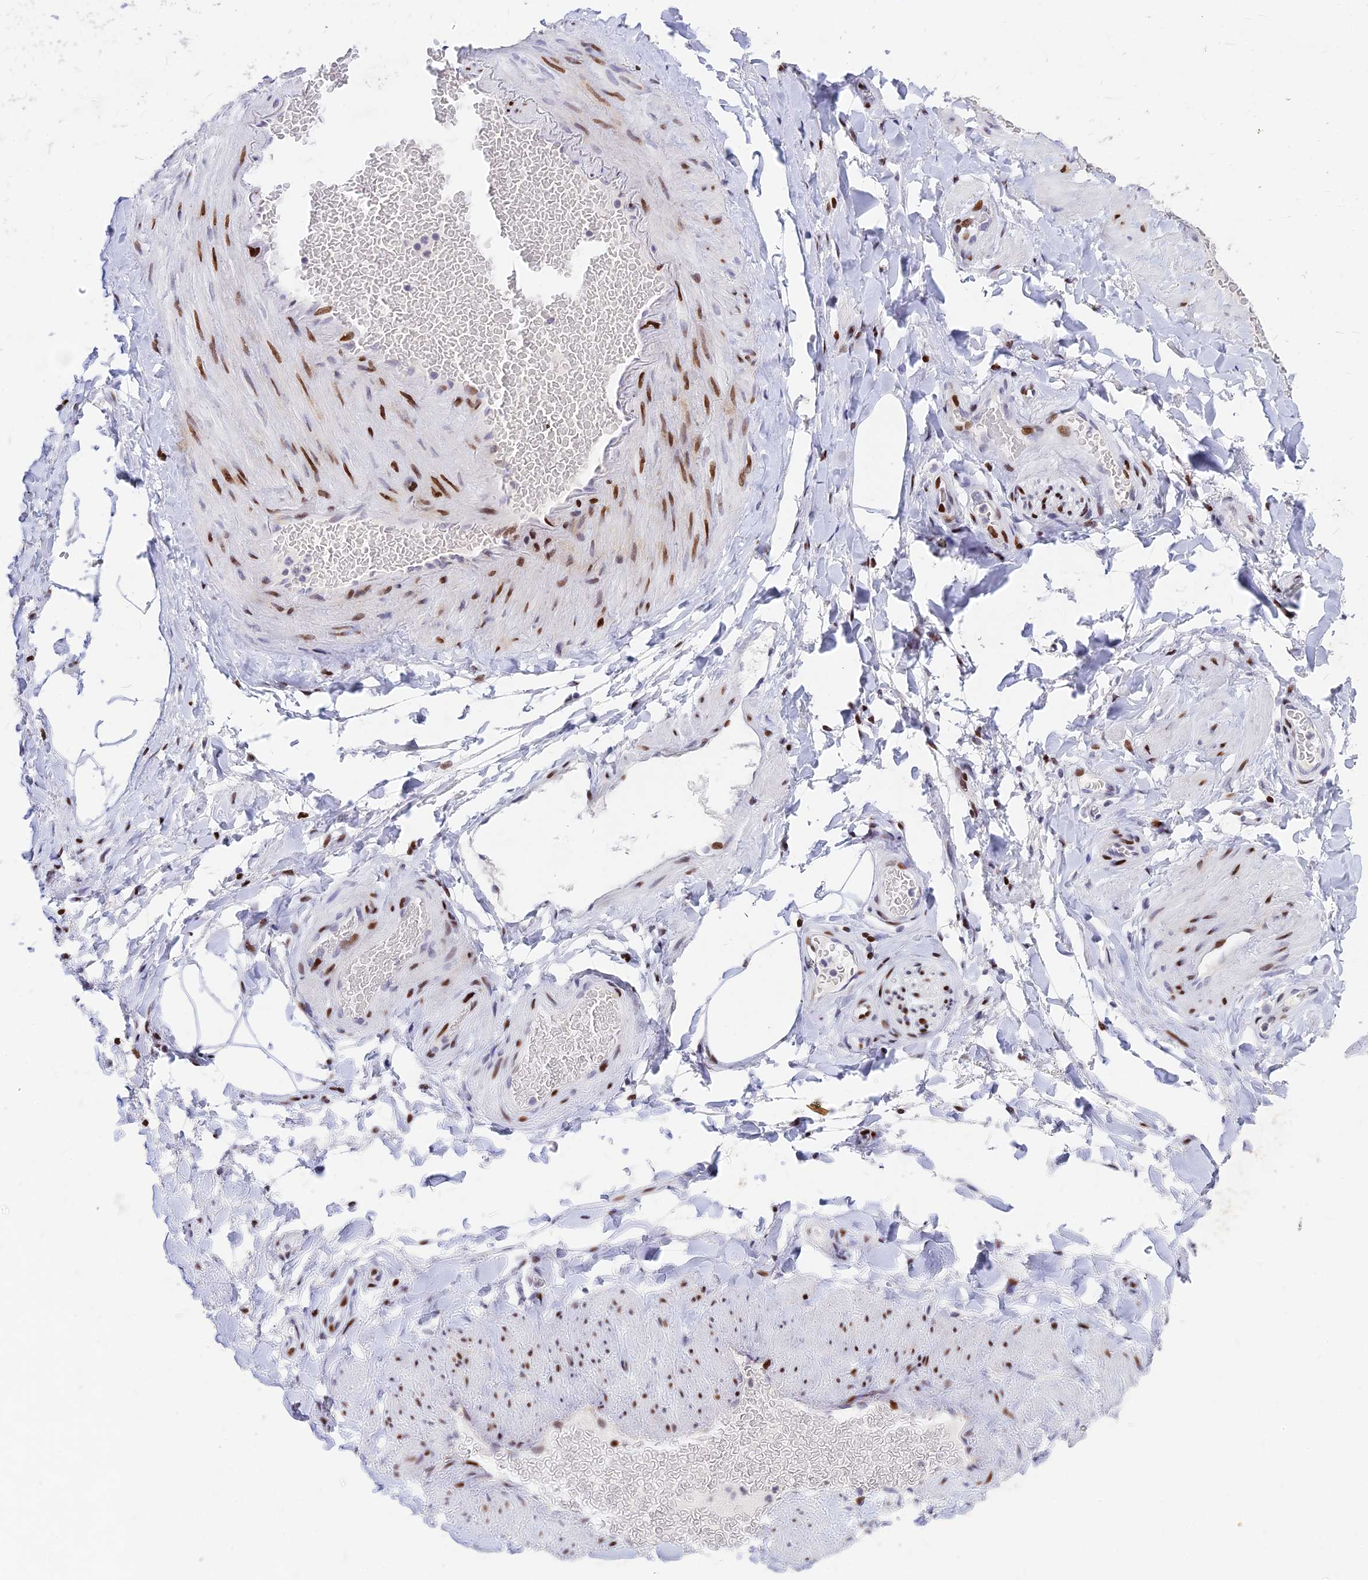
{"staining": {"intensity": "moderate", "quantity": "25%-75%", "location": "nuclear"}, "tissue": "adipose tissue", "cell_type": "Adipocytes", "image_type": "normal", "snomed": [{"axis": "morphology", "description": "Normal tissue, NOS"}, {"axis": "topography", "description": "Soft tissue"}, {"axis": "topography", "description": "Vascular tissue"}], "caption": "Unremarkable adipose tissue was stained to show a protein in brown. There is medium levels of moderate nuclear staining in about 25%-75% of adipocytes. Immunohistochemistry stains the protein in brown and the nuclei are stained blue.", "gene": "PRPS1", "patient": {"sex": "male", "age": 54}}